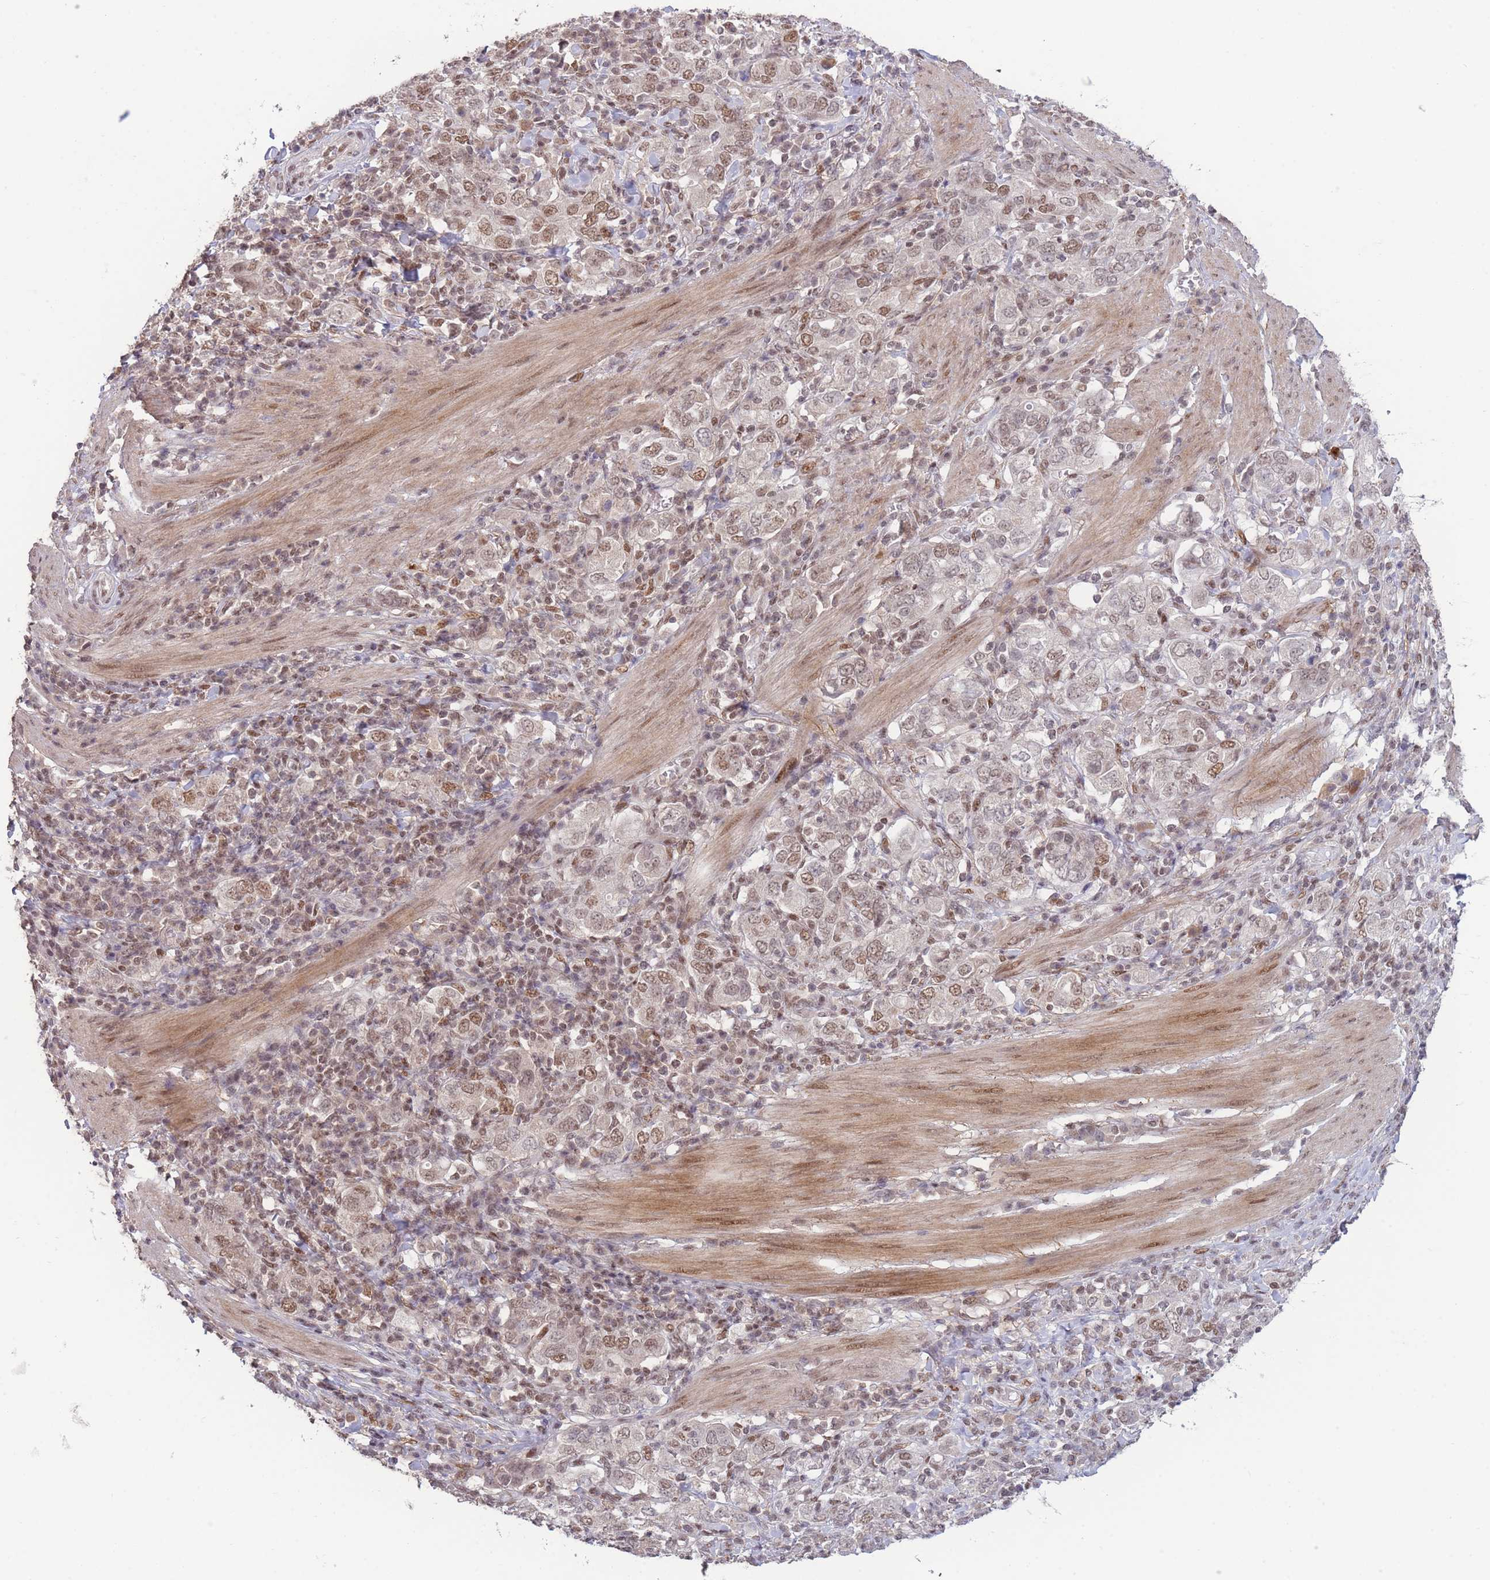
{"staining": {"intensity": "moderate", "quantity": ">75%", "location": "nuclear"}, "tissue": "stomach cancer", "cell_type": "Tumor cells", "image_type": "cancer", "snomed": [{"axis": "morphology", "description": "Adenocarcinoma, NOS"}, {"axis": "topography", "description": "Stomach, upper"}, {"axis": "topography", "description": "Stomach"}], "caption": "This image reveals IHC staining of human adenocarcinoma (stomach), with medium moderate nuclear expression in approximately >75% of tumor cells.", "gene": "CARD8", "patient": {"sex": "male", "age": 62}}